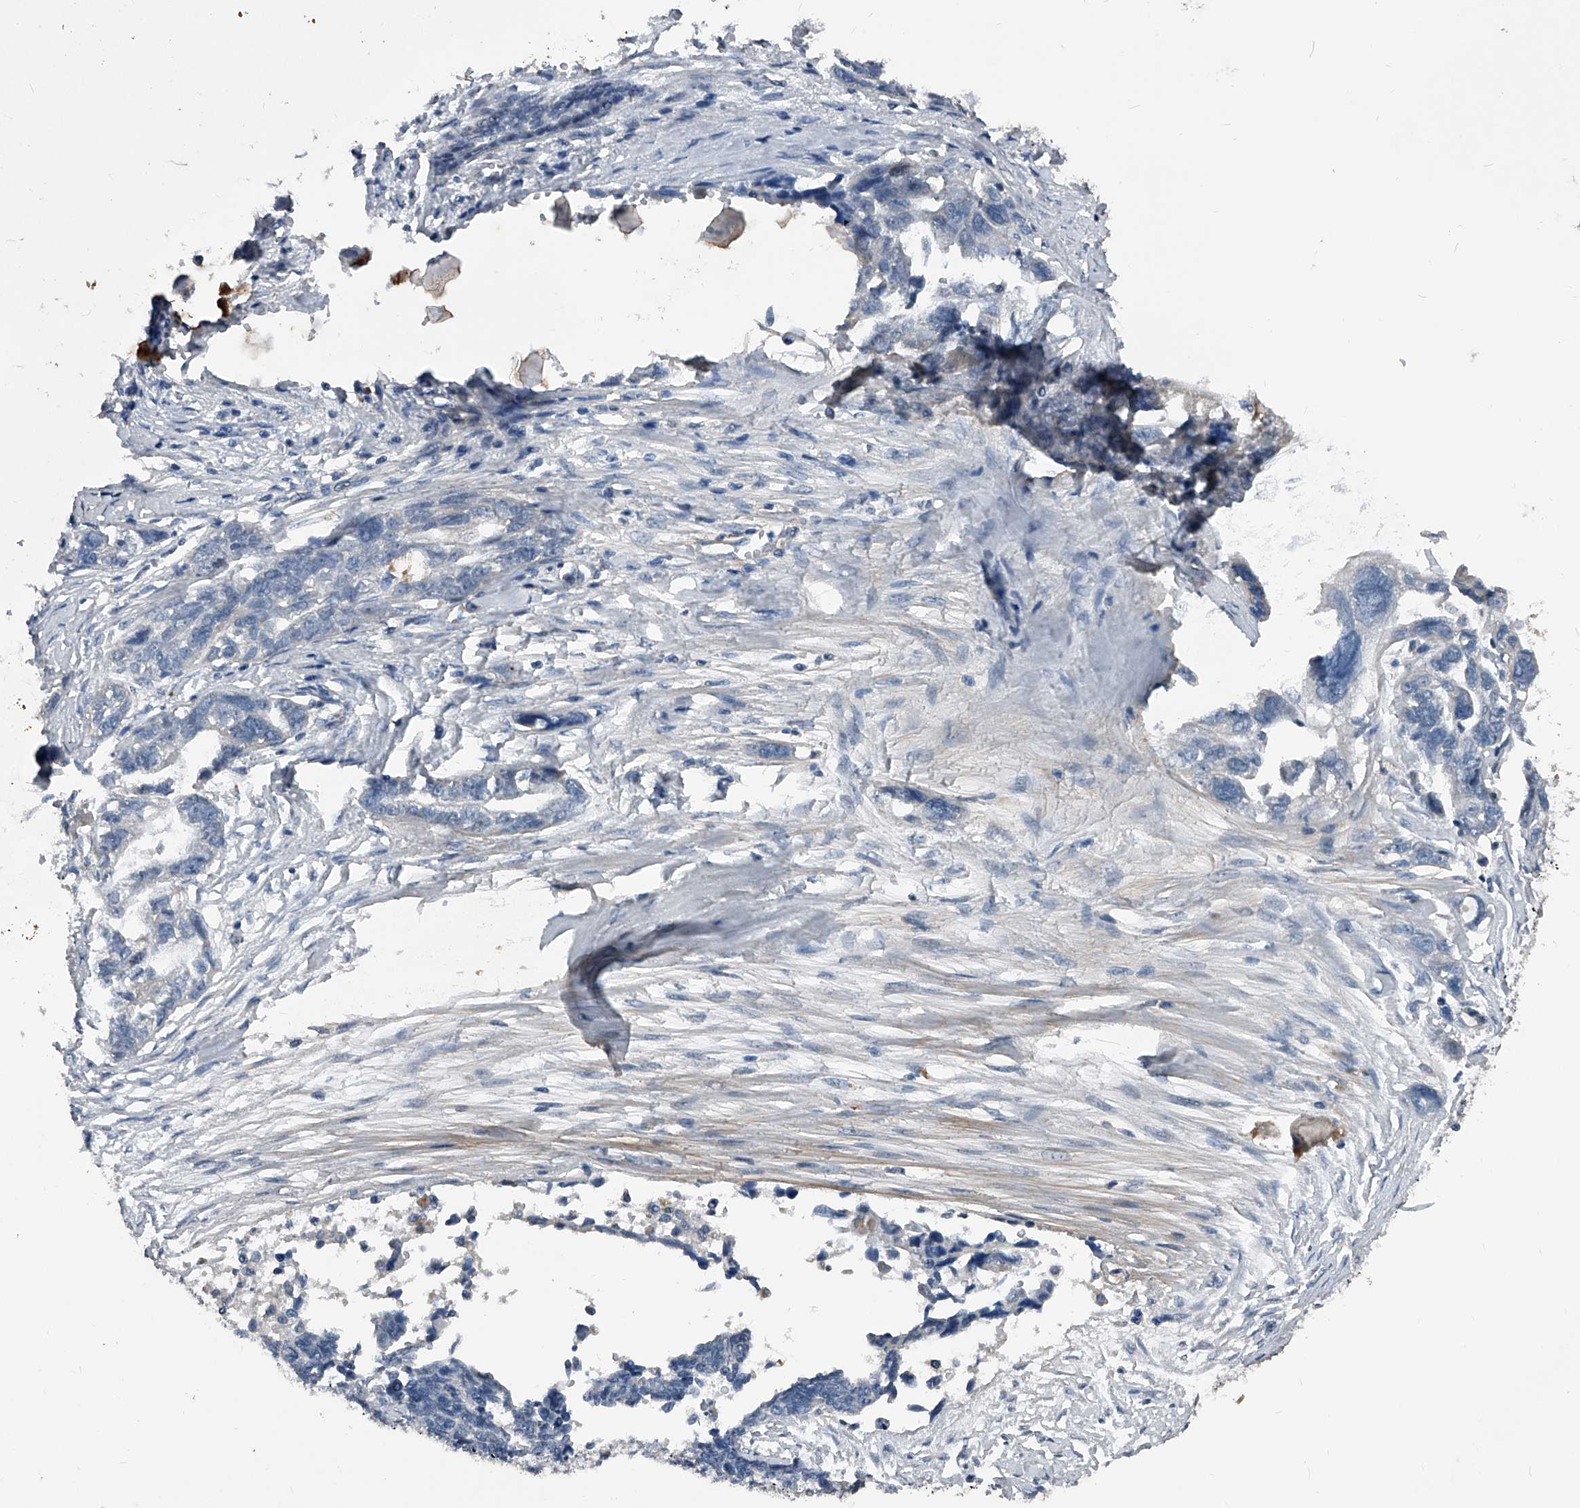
{"staining": {"intensity": "negative", "quantity": "none", "location": "none"}, "tissue": "ovarian cancer", "cell_type": "Tumor cells", "image_type": "cancer", "snomed": [{"axis": "morphology", "description": "Cystadenocarcinoma, serous, NOS"}, {"axis": "topography", "description": "Ovary"}], "caption": "An IHC micrograph of ovarian cancer is shown. There is no staining in tumor cells of ovarian cancer.", "gene": "PHACTR1", "patient": {"sex": "female", "age": 79}}